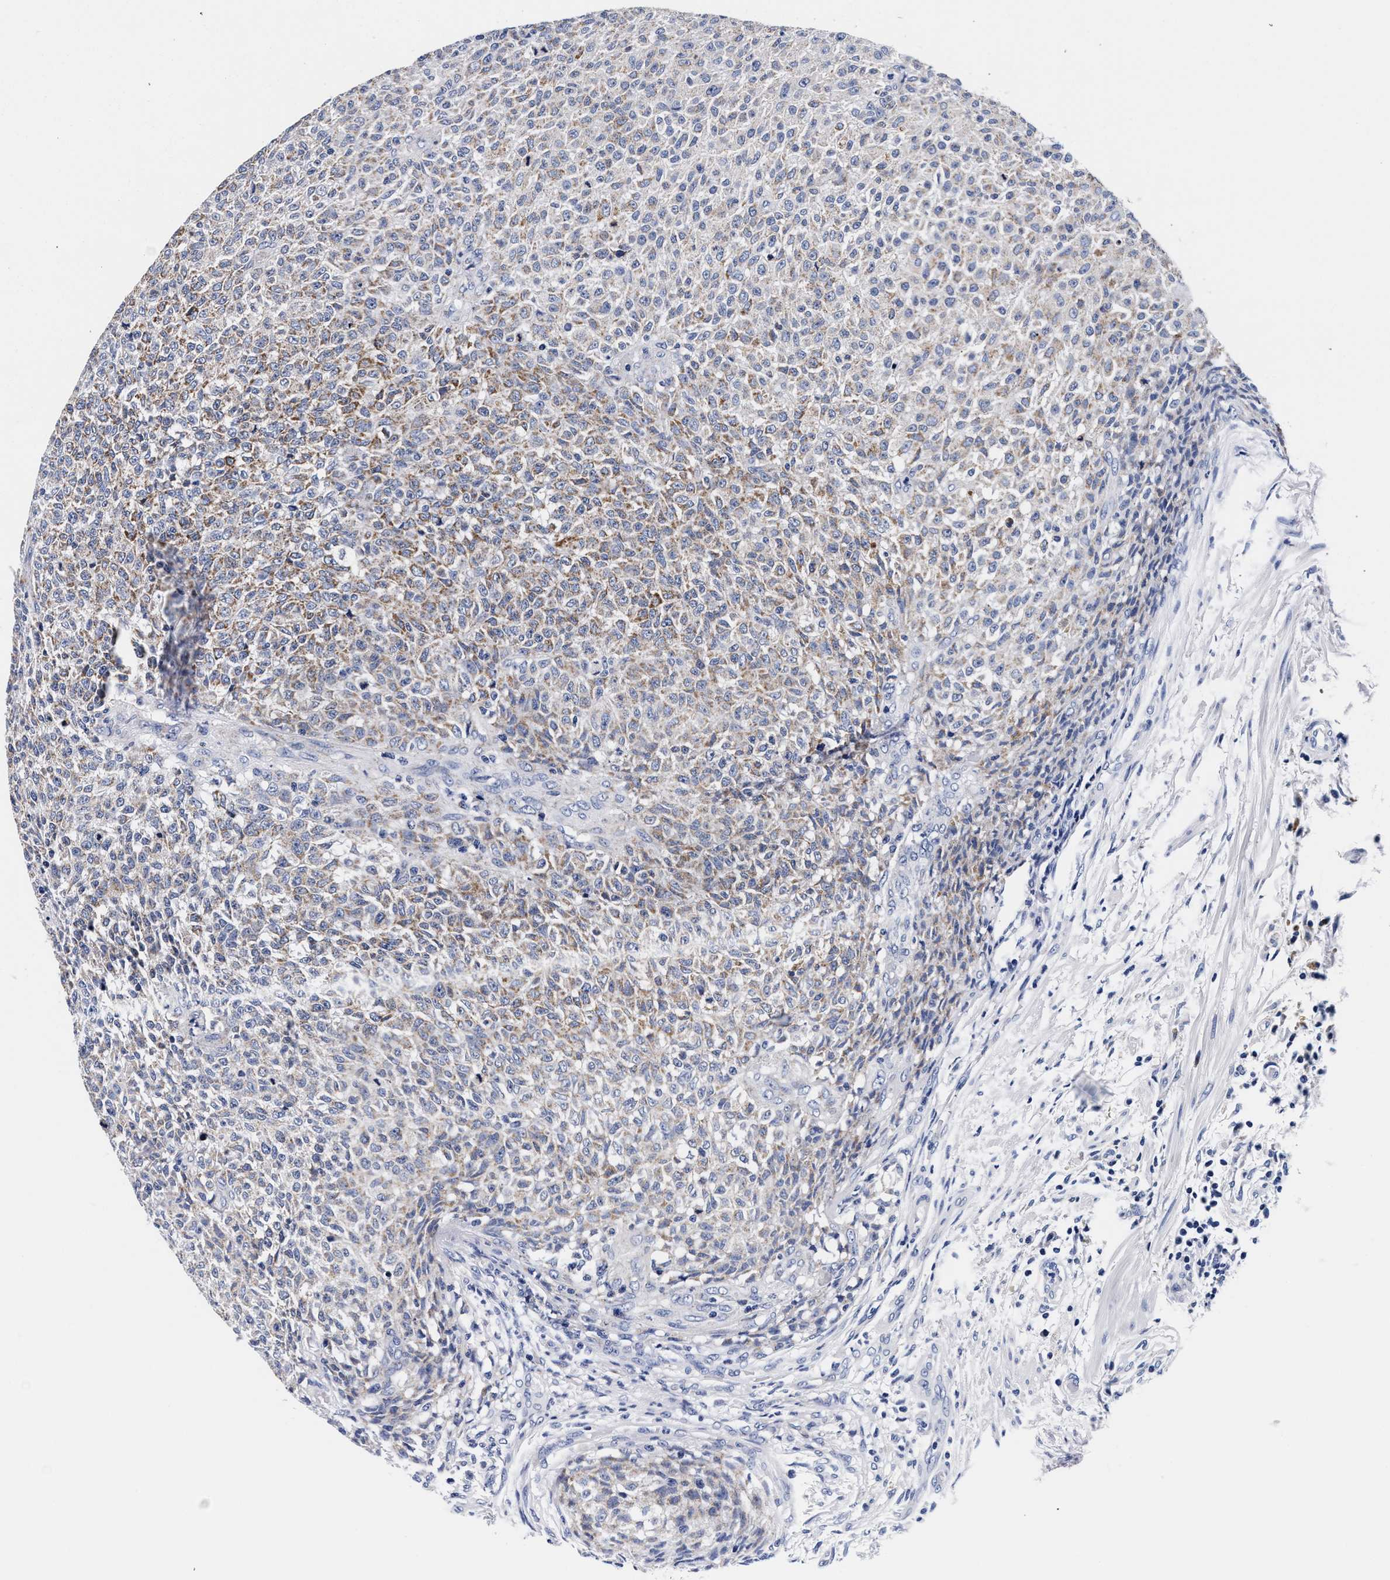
{"staining": {"intensity": "moderate", "quantity": "<25%", "location": "cytoplasmic/membranous"}, "tissue": "testis cancer", "cell_type": "Tumor cells", "image_type": "cancer", "snomed": [{"axis": "morphology", "description": "Seminoma, NOS"}, {"axis": "topography", "description": "Testis"}], "caption": "Immunohistochemistry (IHC) of human testis cancer (seminoma) displays low levels of moderate cytoplasmic/membranous staining in about <25% of tumor cells.", "gene": "RAB3B", "patient": {"sex": "male", "age": 59}}